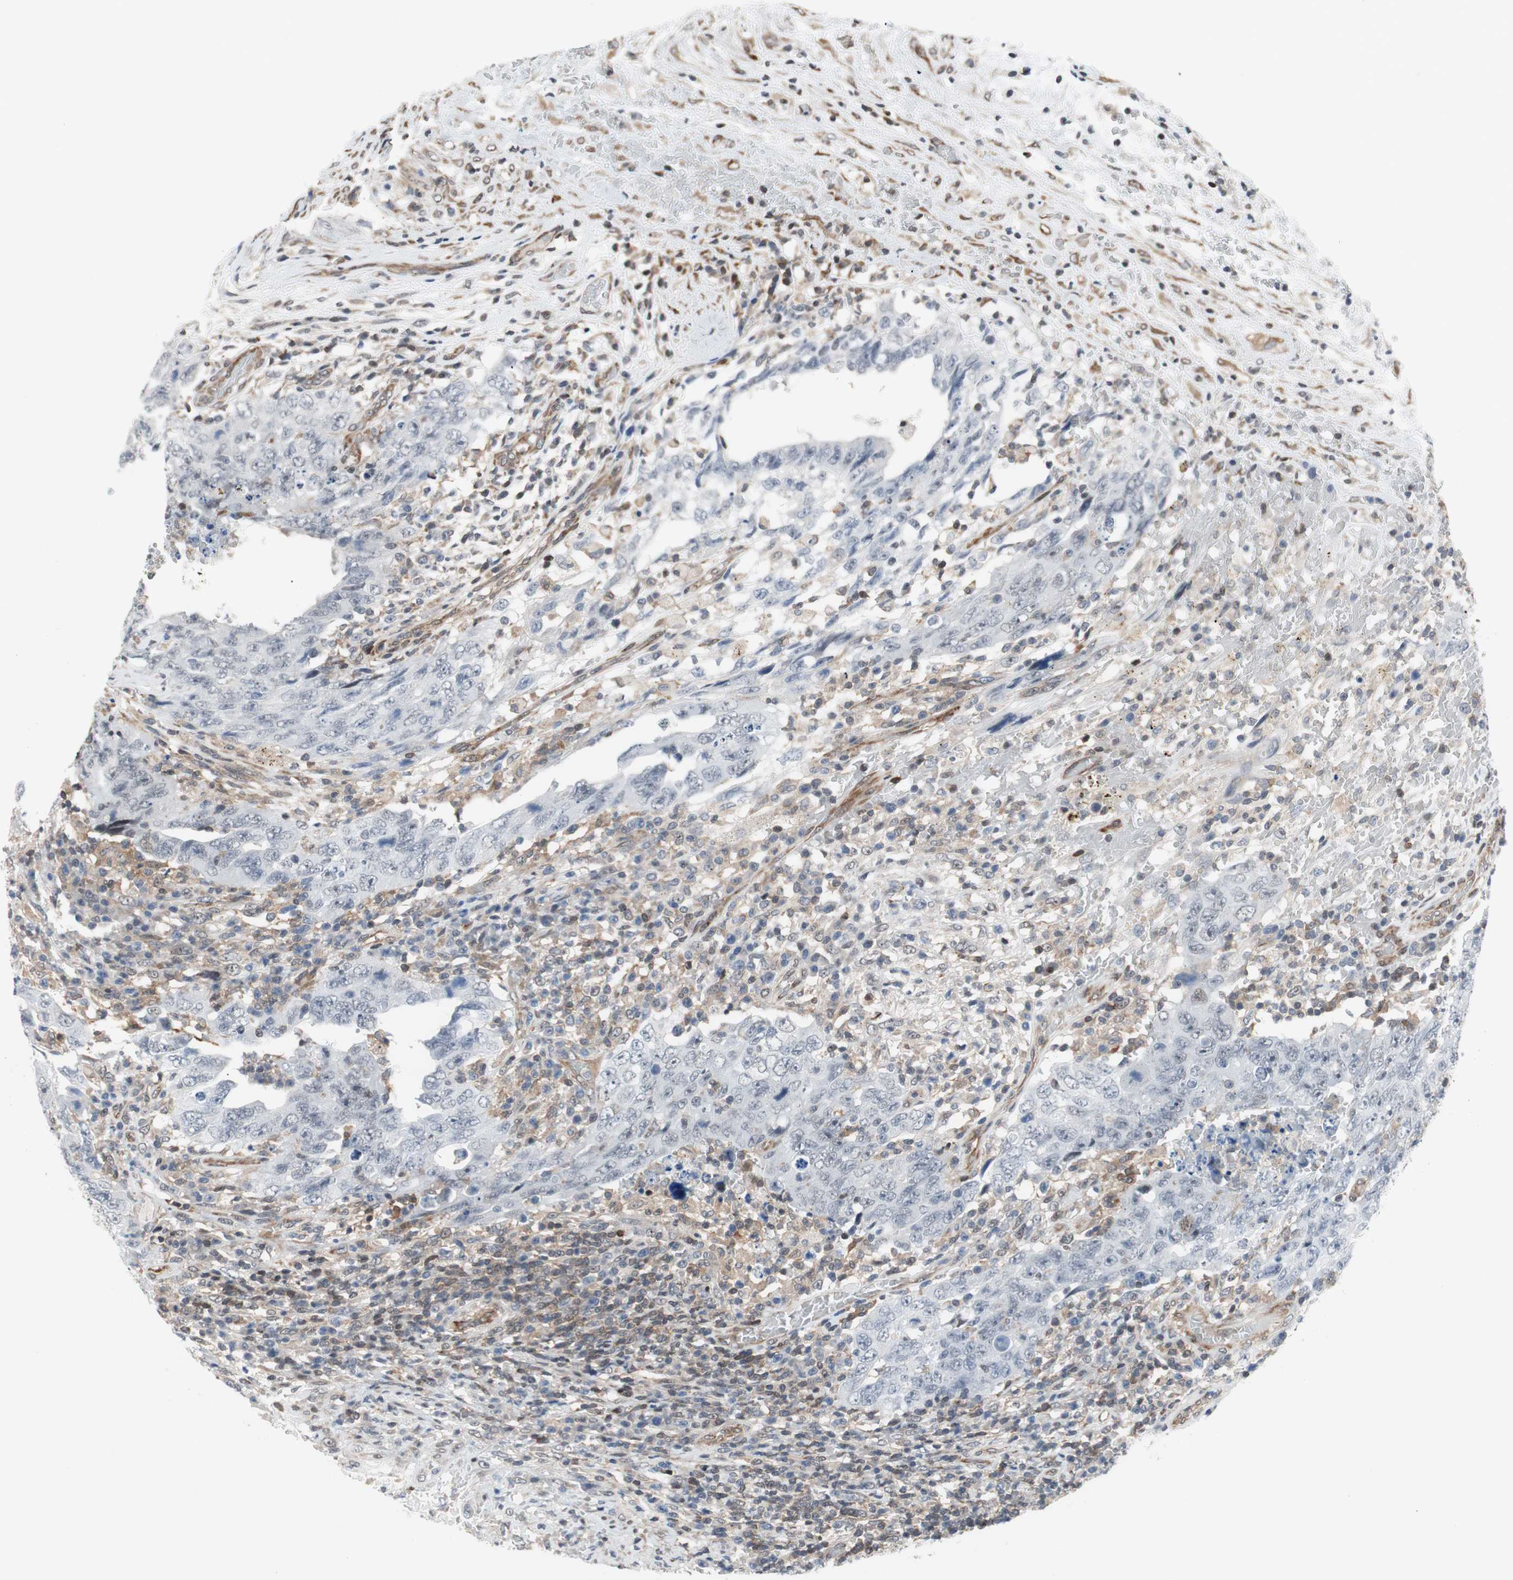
{"staining": {"intensity": "negative", "quantity": "none", "location": "none"}, "tissue": "testis cancer", "cell_type": "Tumor cells", "image_type": "cancer", "snomed": [{"axis": "morphology", "description": "Carcinoma, Embryonal, NOS"}, {"axis": "topography", "description": "Testis"}], "caption": "Protein analysis of testis cancer reveals no significant staining in tumor cells.", "gene": "ZNF512B", "patient": {"sex": "male", "age": 26}}